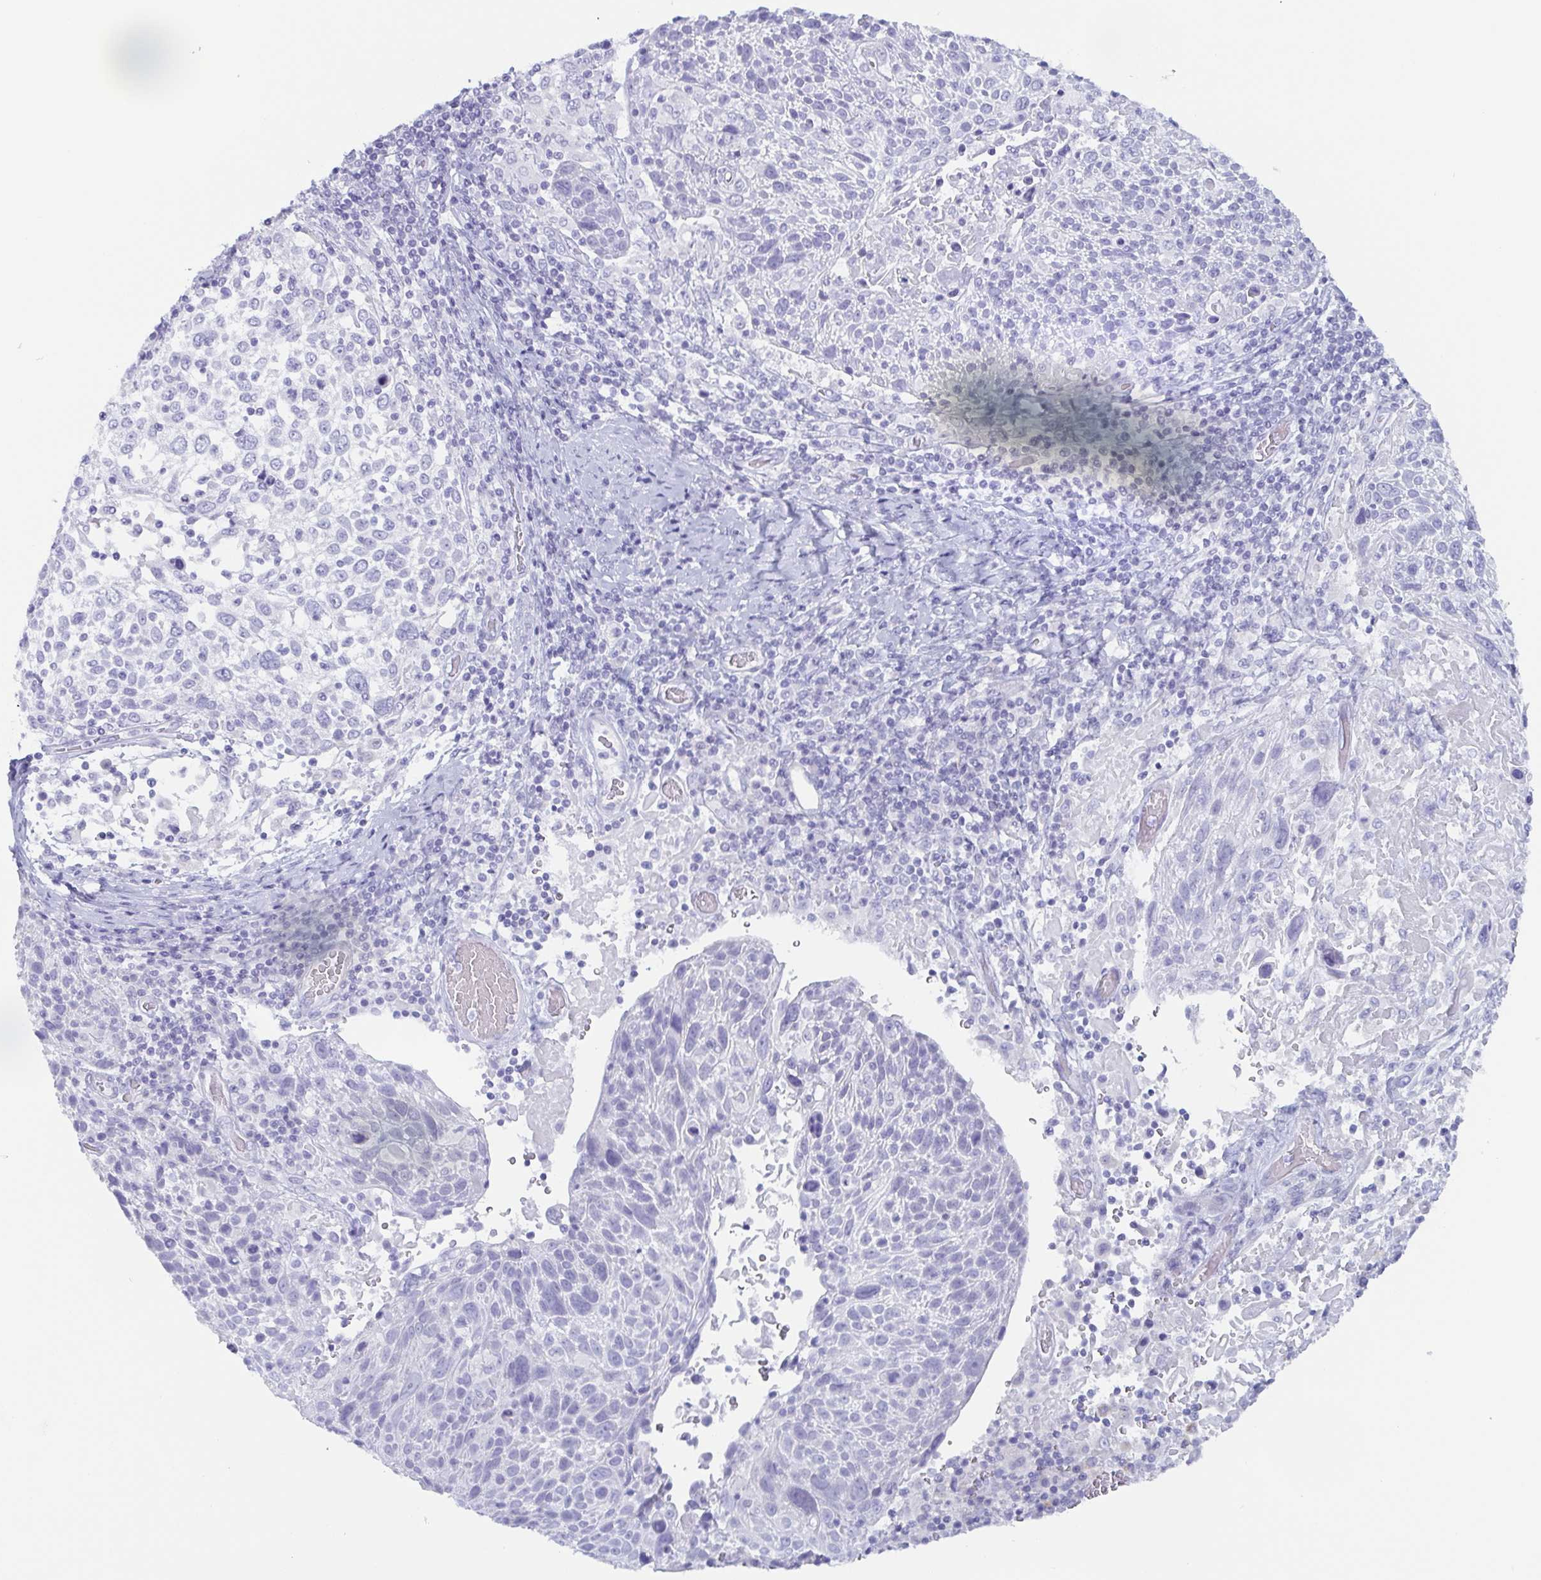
{"staining": {"intensity": "negative", "quantity": "none", "location": "none"}, "tissue": "cervical cancer", "cell_type": "Tumor cells", "image_type": "cancer", "snomed": [{"axis": "morphology", "description": "Squamous cell carcinoma, NOS"}, {"axis": "topography", "description": "Cervix"}], "caption": "This is a histopathology image of IHC staining of cervical cancer (squamous cell carcinoma), which shows no expression in tumor cells.", "gene": "TAGLN3", "patient": {"sex": "female", "age": 61}}